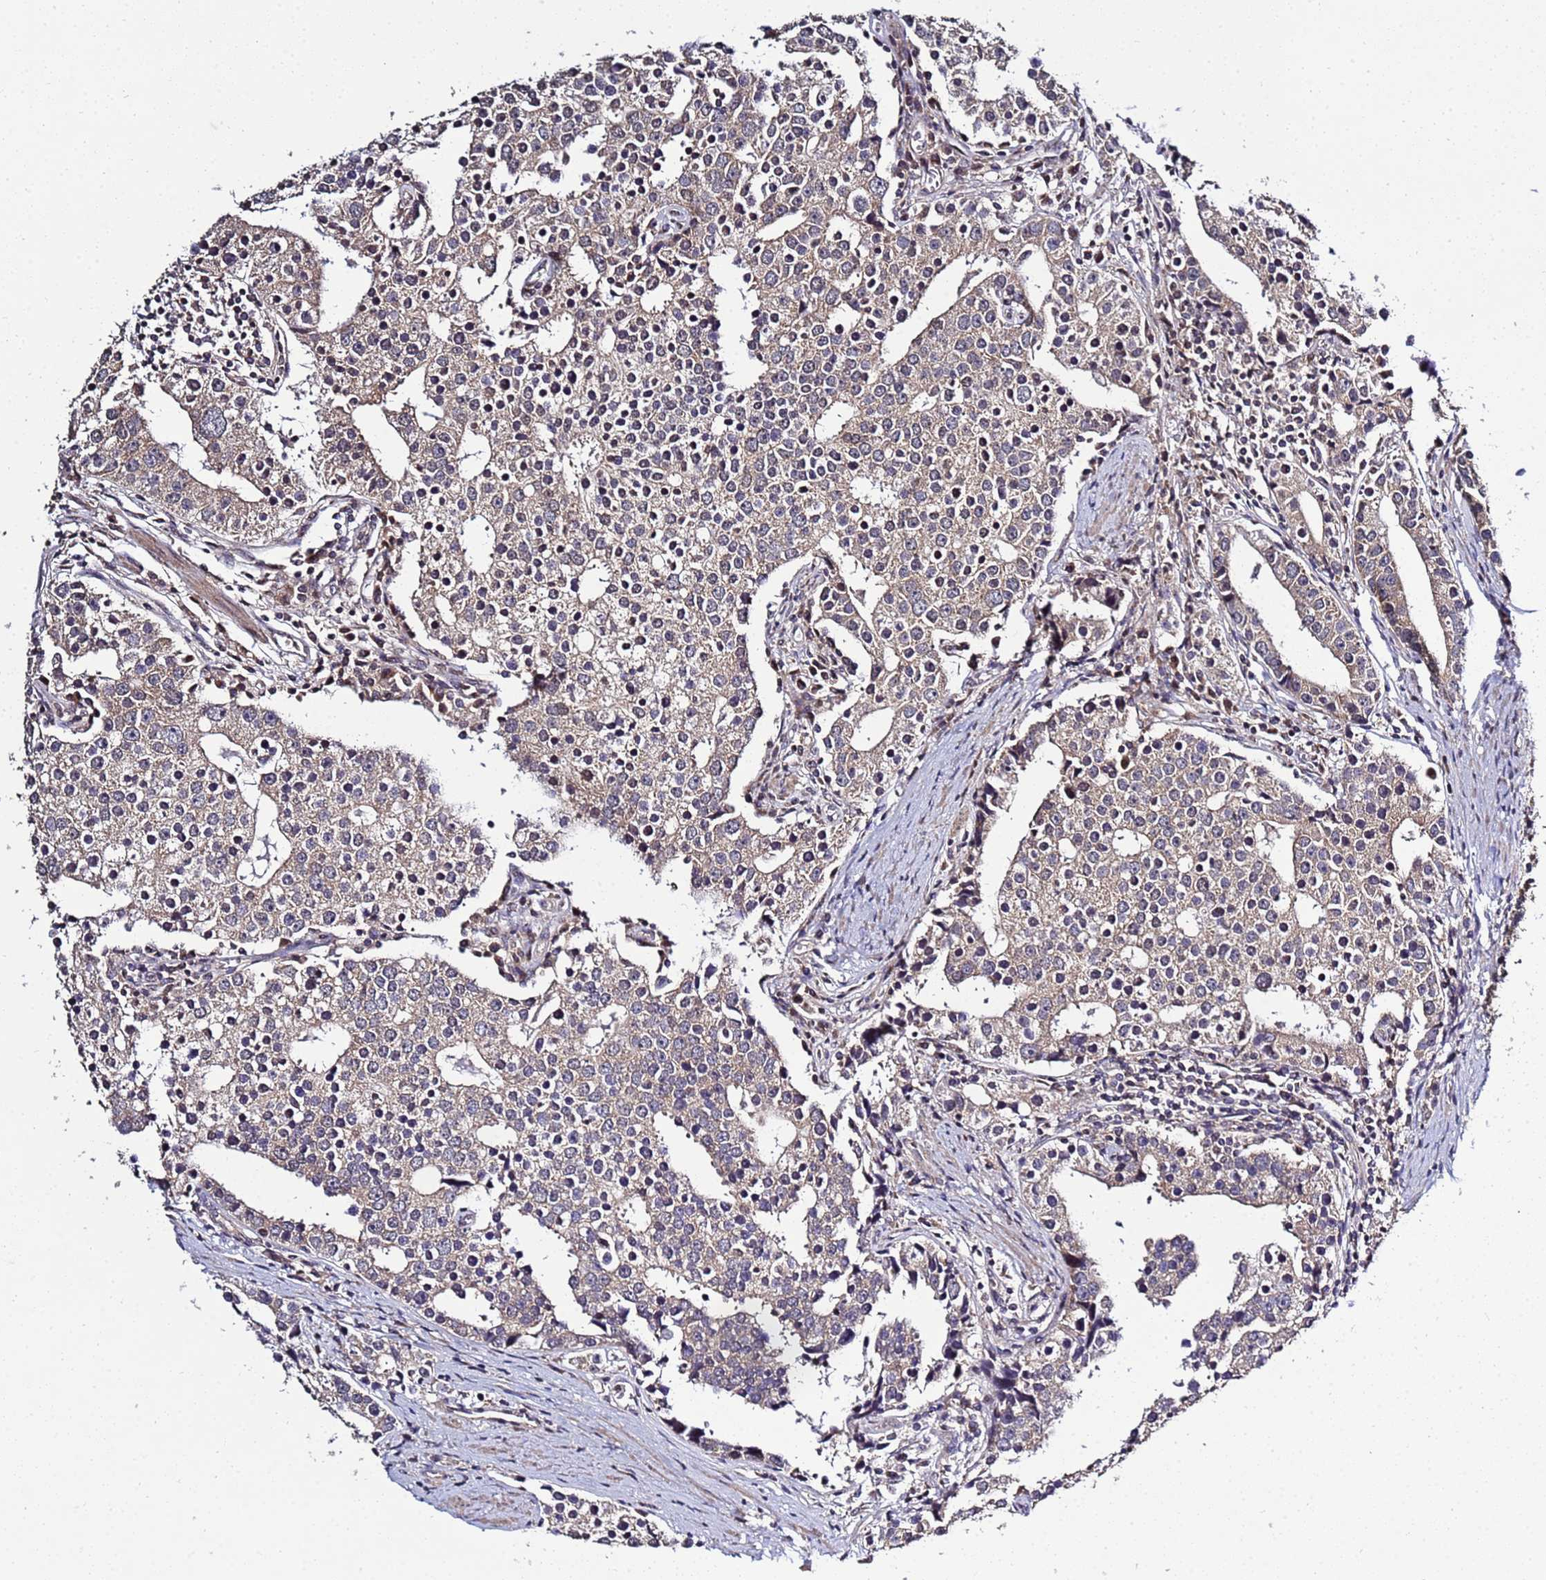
{"staining": {"intensity": "weak", "quantity": "25%-75%", "location": "cytoplasmic/membranous"}, "tissue": "prostate cancer", "cell_type": "Tumor cells", "image_type": "cancer", "snomed": [{"axis": "morphology", "description": "Adenocarcinoma, High grade"}, {"axis": "topography", "description": "Prostate"}], "caption": "Weak cytoplasmic/membranous protein staining is present in approximately 25%-75% of tumor cells in high-grade adenocarcinoma (prostate).", "gene": "P2RX7", "patient": {"sex": "male", "age": 71}}